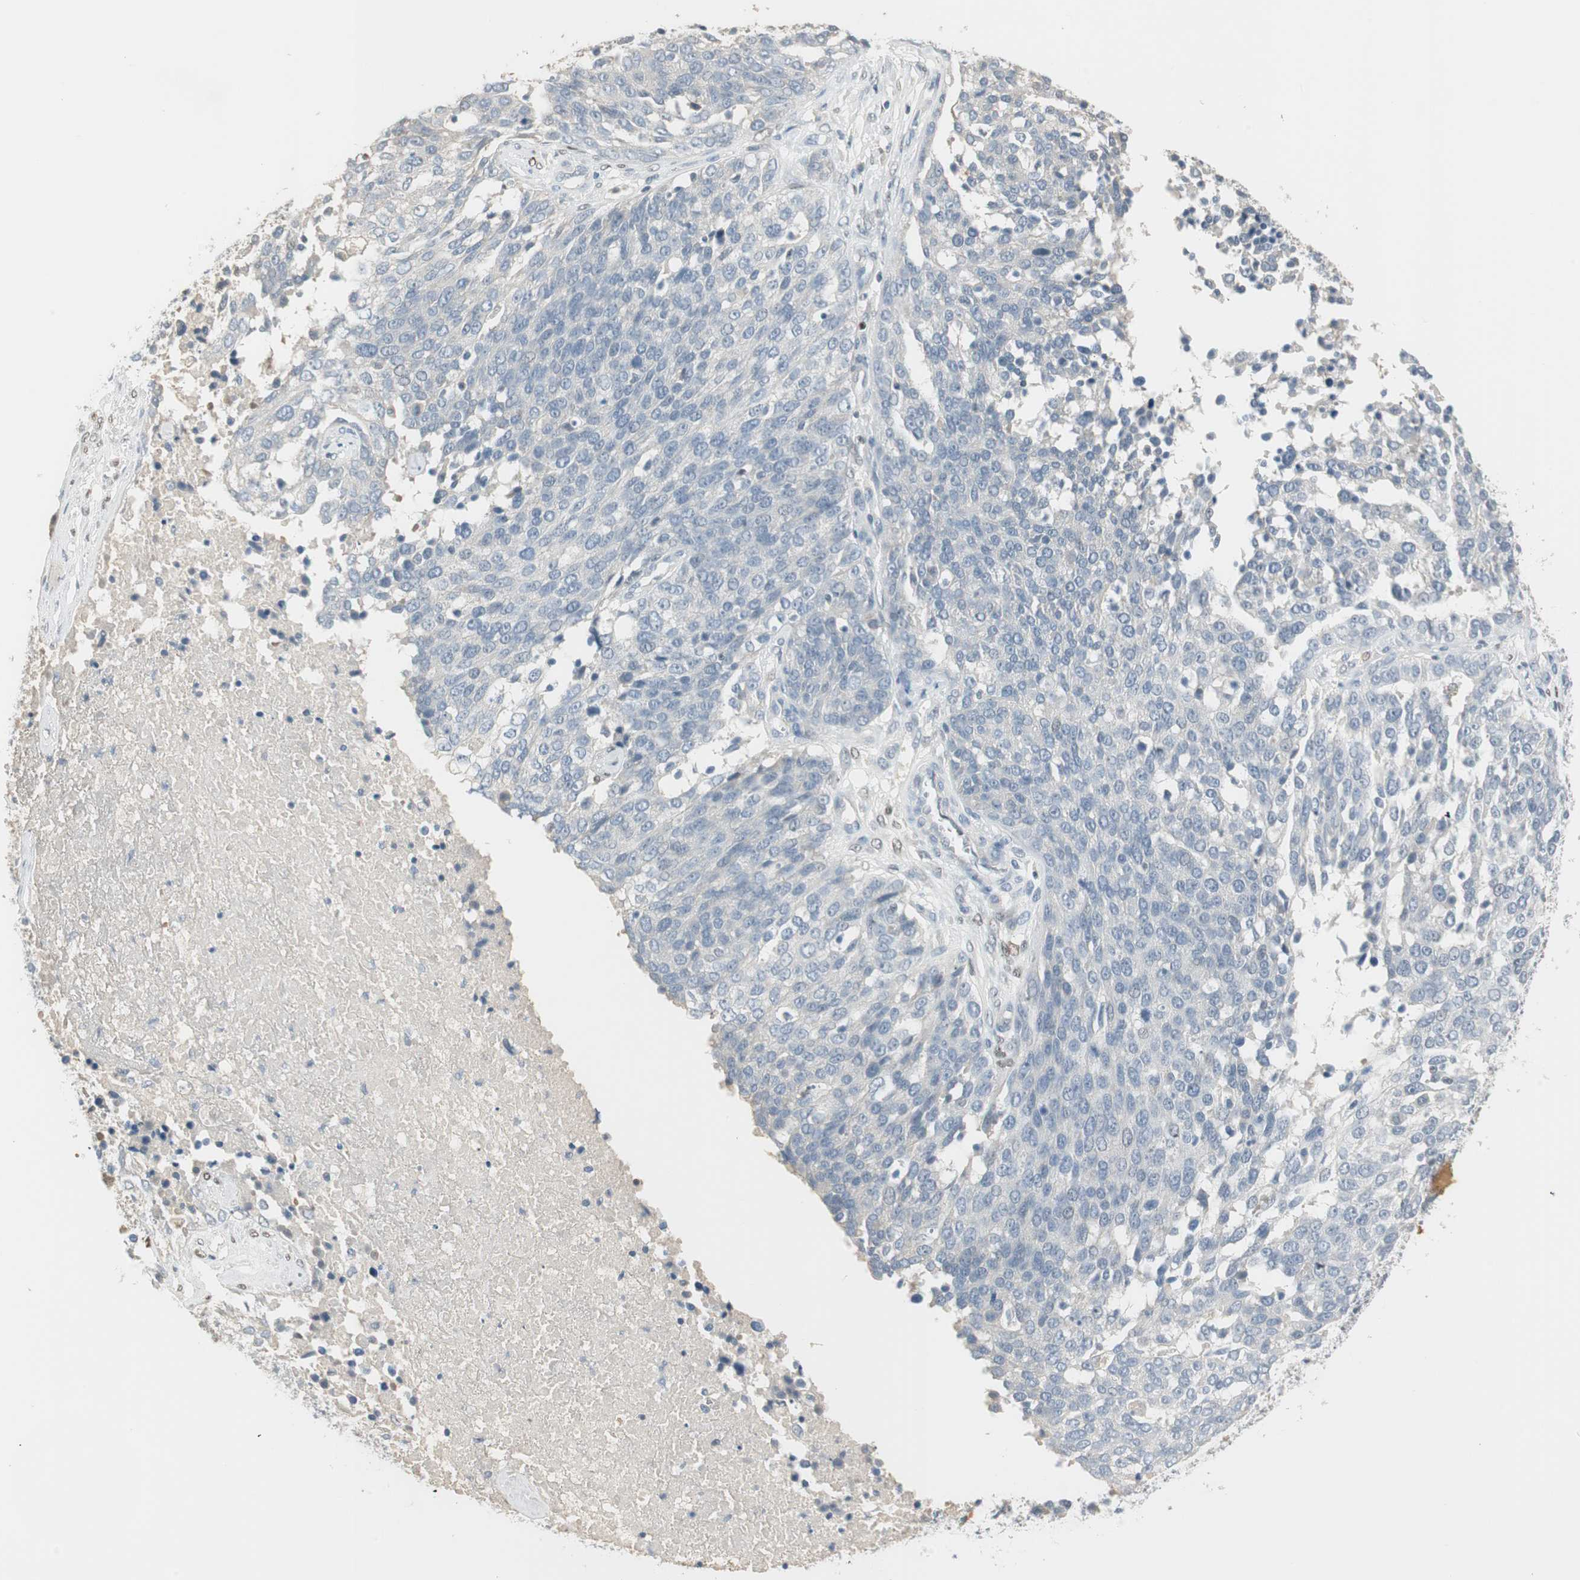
{"staining": {"intensity": "negative", "quantity": "none", "location": "none"}, "tissue": "ovarian cancer", "cell_type": "Tumor cells", "image_type": "cancer", "snomed": [{"axis": "morphology", "description": "Cystadenocarcinoma, serous, NOS"}, {"axis": "topography", "description": "Ovary"}], "caption": "DAB immunohistochemical staining of human serous cystadenocarcinoma (ovarian) exhibits no significant expression in tumor cells.", "gene": "RUNX2", "patient": {"sex": "female", "age": 44}}